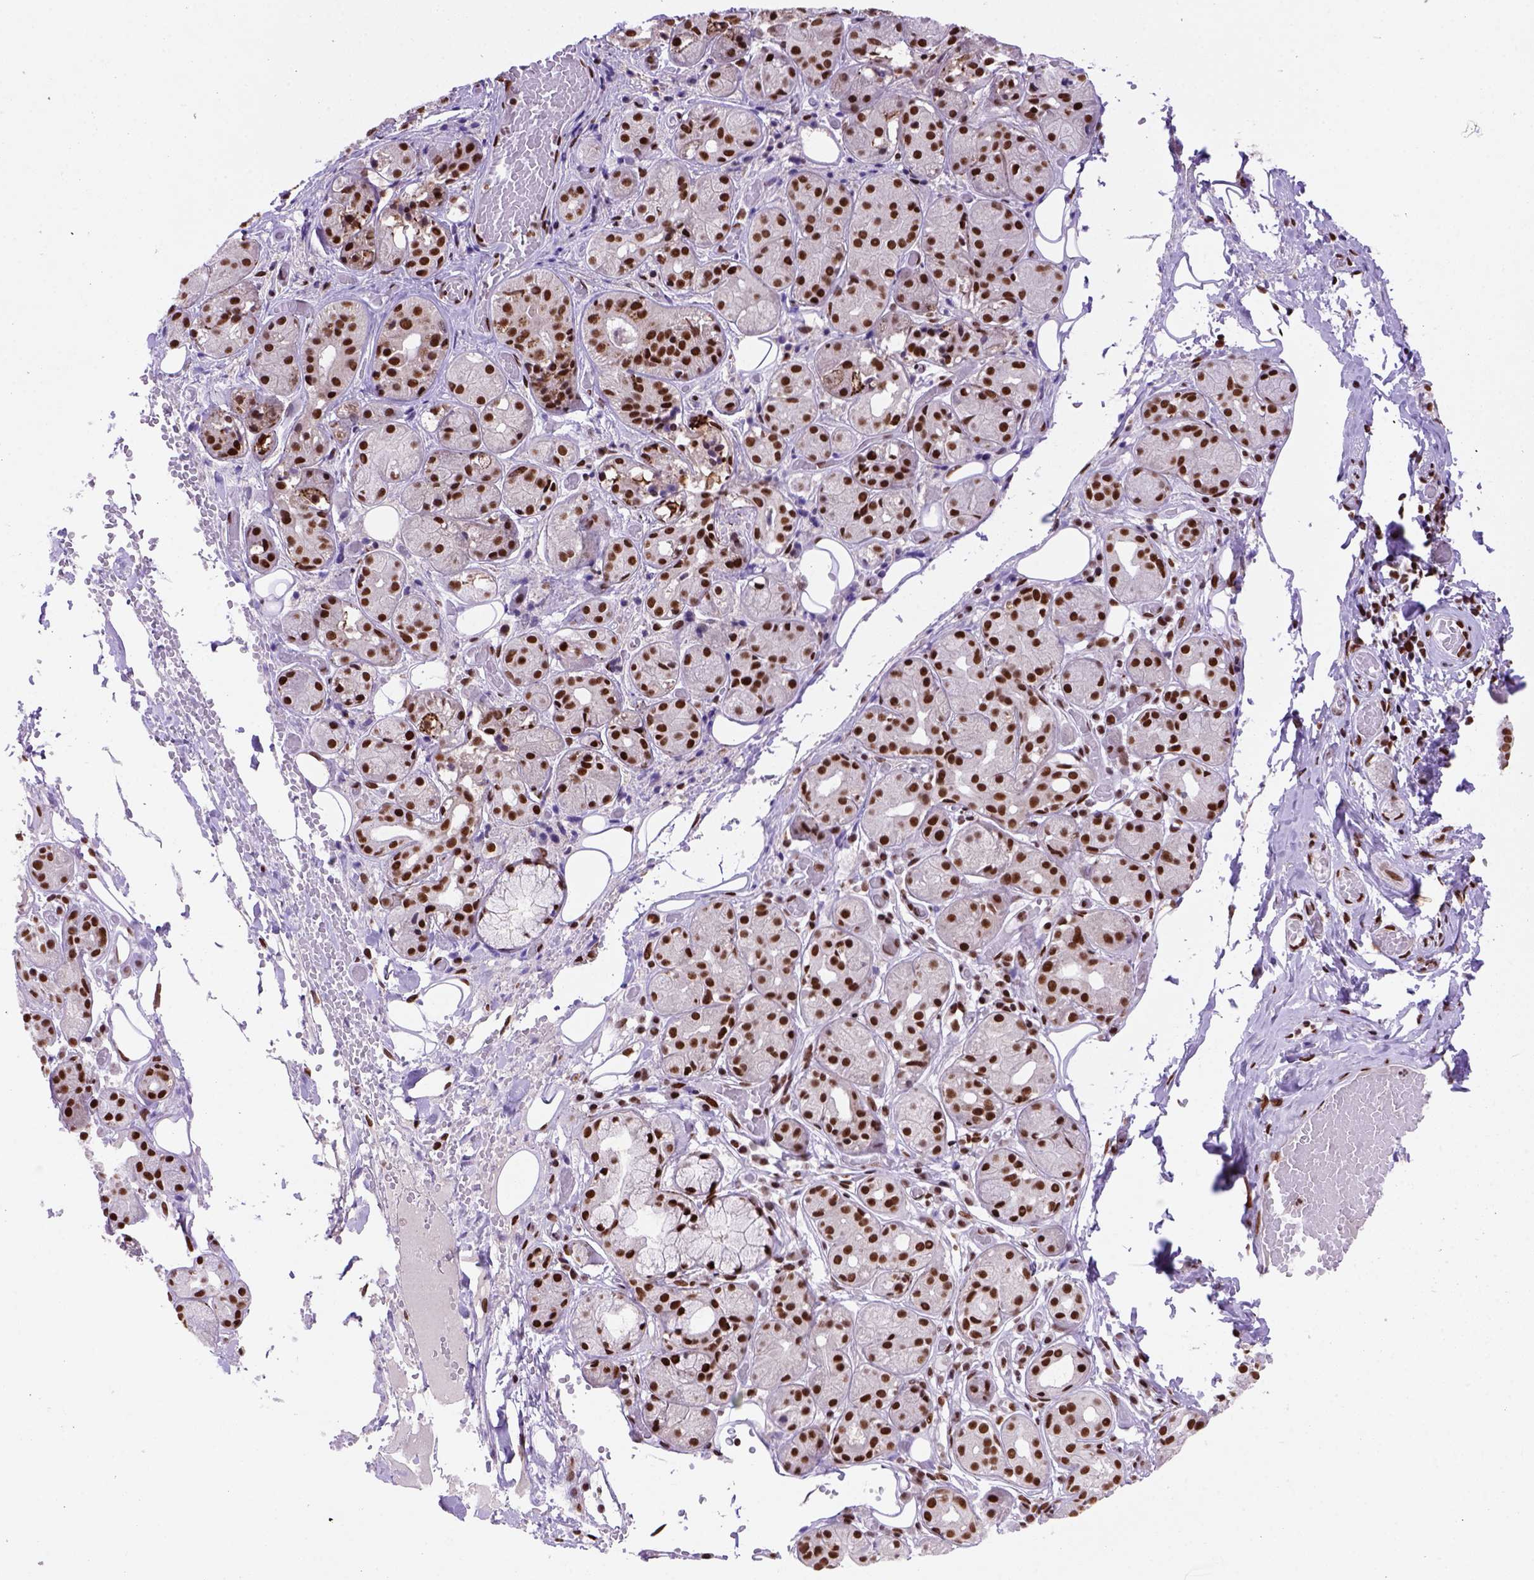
{"staining": {"intensity": "strong", "quantity": ">75%", "location": "nuclear"}, "tissue": "salivary gland", "cell_type": "Glandular cells", "image_type": "normal", "snomed": [{"axis": "morphology", "description": "Normal tissue, NOS"}, {"axis": "topography", "description": "Salivary gland"}, {"axis": "topography", "description": "Peripheral nerve tissue"}], "caption": "Benign salivary gland was stained to show a protein in brown. There is high levels of strong nuclear positivity in about >75% of glandular cells. The protein is stained brown, and the nuclei are stained in blue (DAB IHC with brightfield microscopy, high magnification).", "gene": "NSMCE2", "patient": {"sex": "male", "age": 71}}